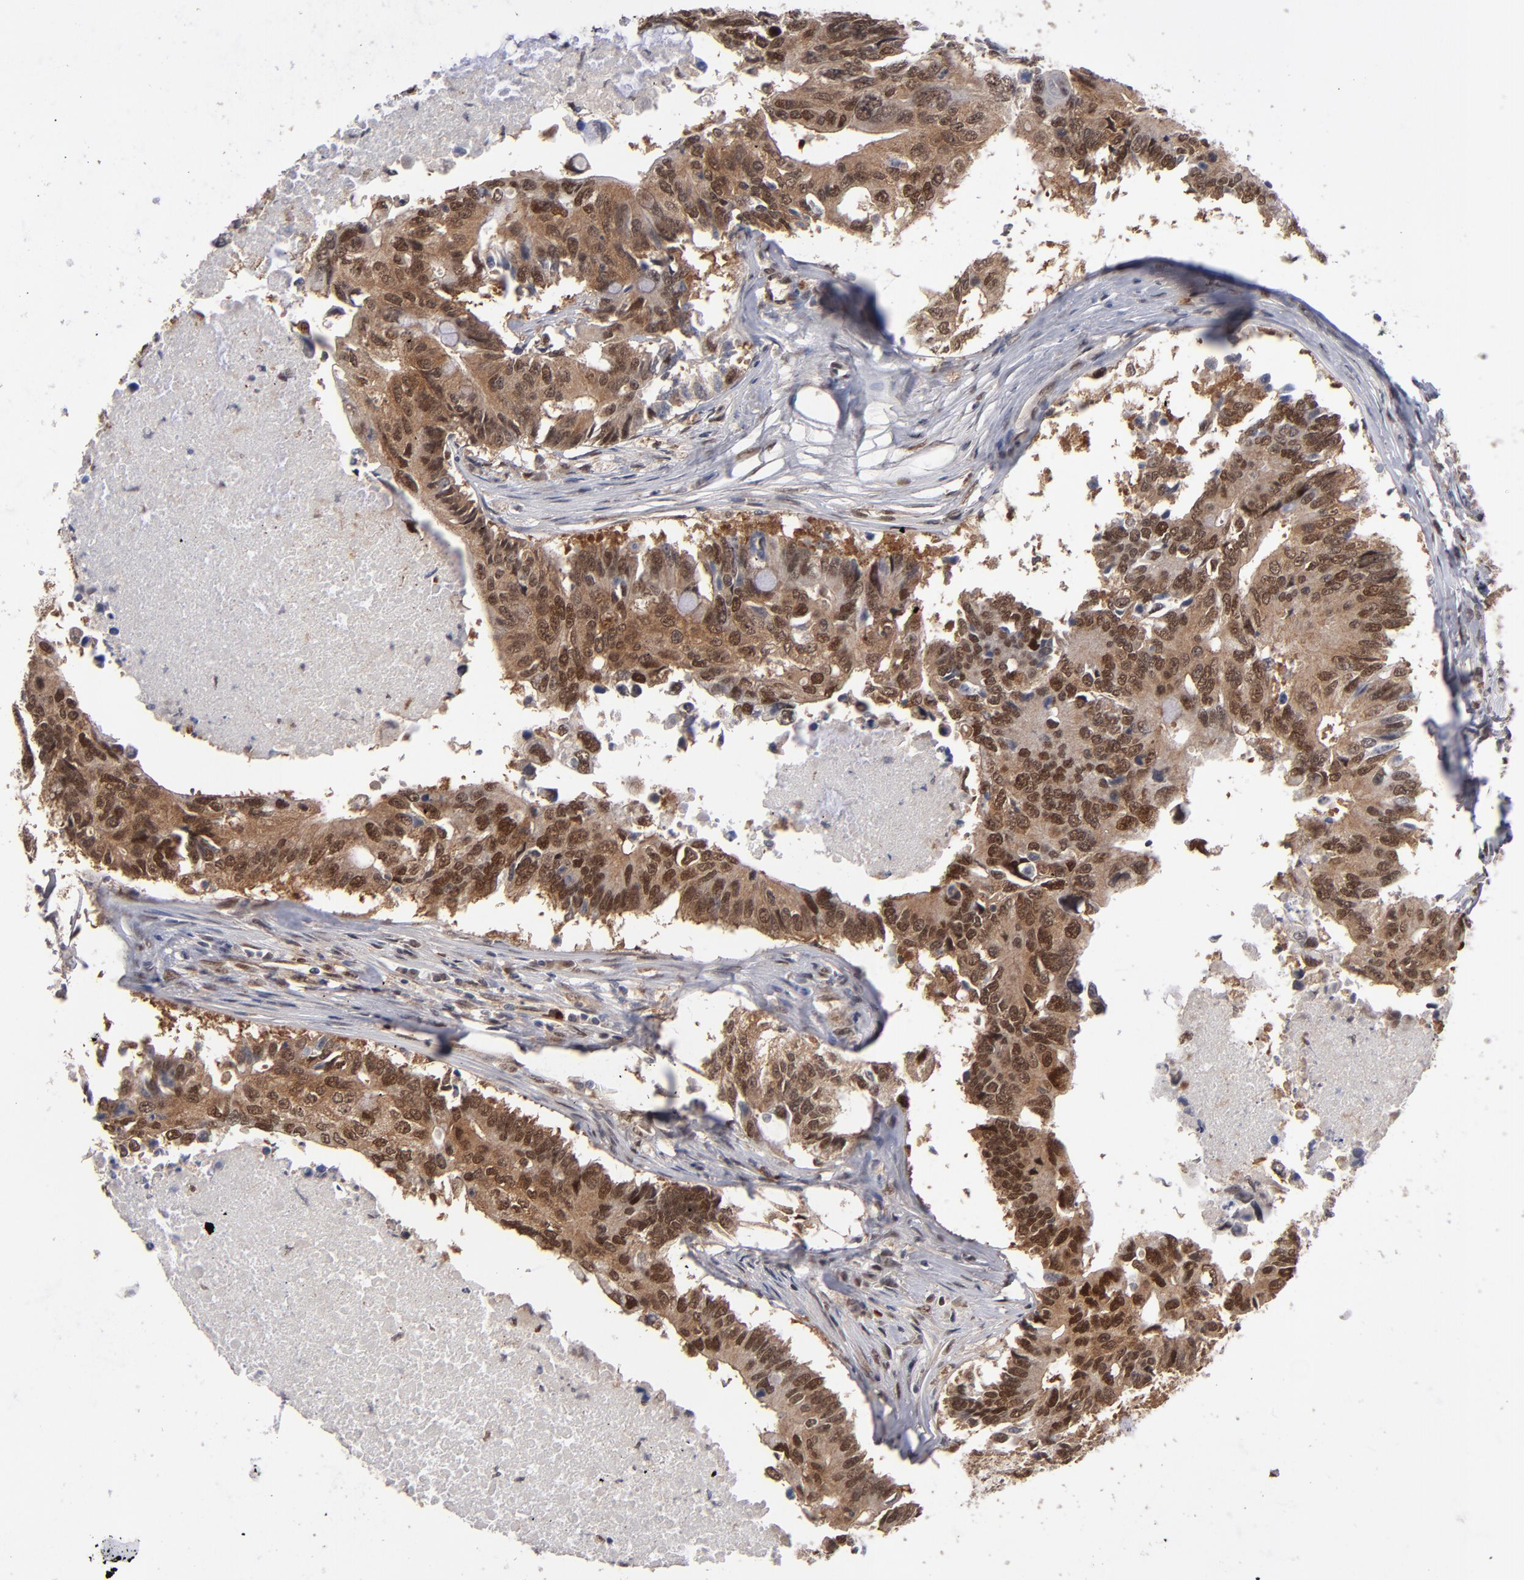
{"staining": {"intensity": "moderate", "quantity": ">75%", "location": "cytoplasmic/membranous,nuclear"}, "tissue": "colorectal cancer", "cell_type": "Tumor cells", "image_type": "cancer", "snomed": [{"axis": "morphology", "description": "Adenocarcinoma, NOS"}, {"axis": "topography", "description": "Colon"}], "caption": "Tumor cells demonstrate moderate cytoplasmic/membranous and nuclear positivity in approximately >75% of cells in adenocarcinoma (colorectal). The protein of interest is shown in brown color, while the nuclei are stained blue.", "gene": "HUWE1", "patient": {"sex": "male", "age": 71}}